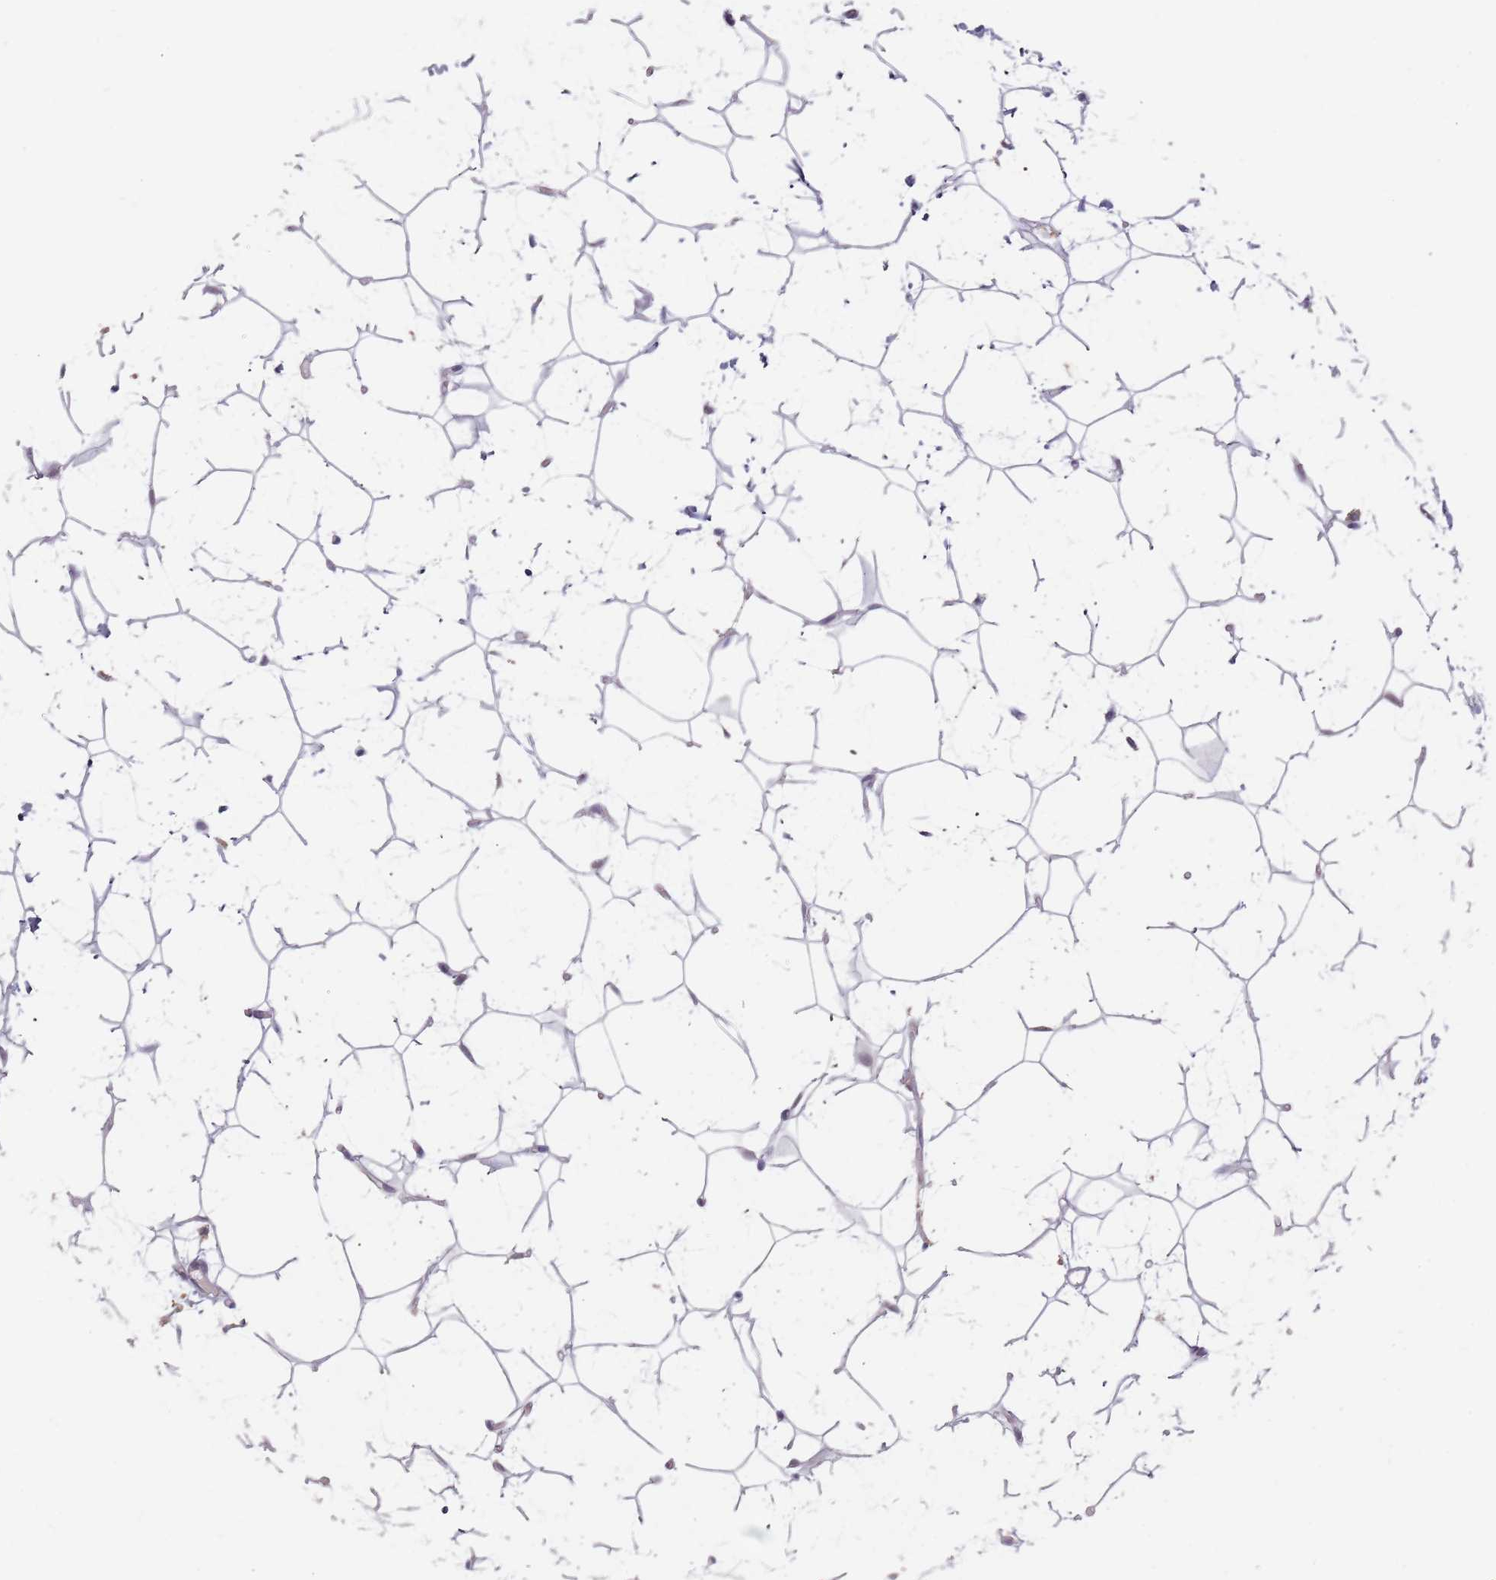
{"staining": {"intensity": "negative", "quantity": "none", "location": "none"}, "tissue": "adipose tissue", "cell_type": "Adipocytes", "image_type": "normal", "snomed": [{"axis": "morphology", "description": "Normal tissue, NOS"}, {"axis": "topography", "description": "Breast"}], "caption": "This is an immunohistochemistry (IHC) micrograph of normal adipose tissue. There is no staining in adipocytes.", "gene": "NAXE", "patient": {"sex": "female", "age": 26}}